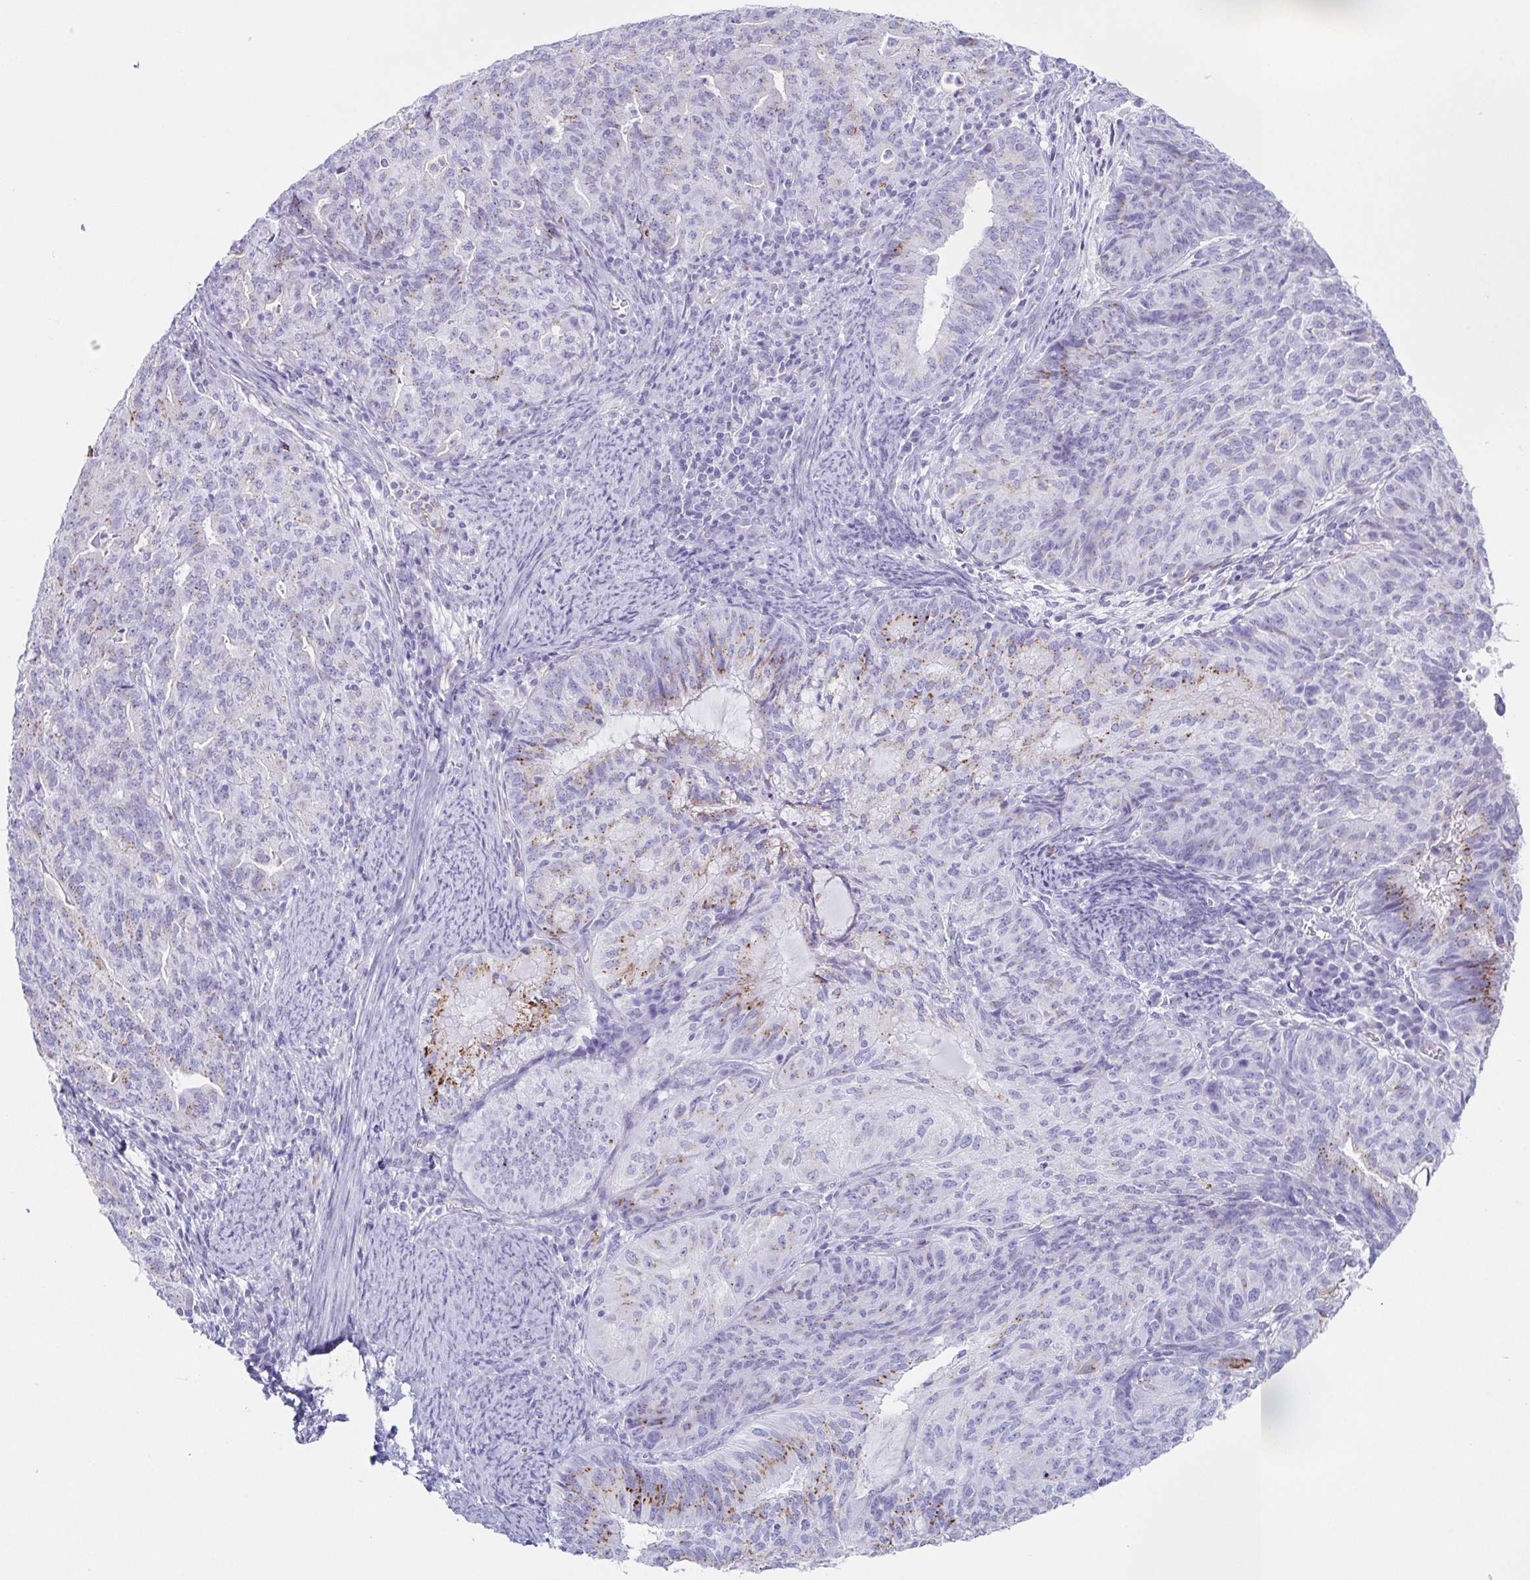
{"staining": {"intensity": "moderate", "quantity": "<25%", "location": "cytoplasmic/membranous"}, "tissue": "endometrial cancer", "cell_type": "Tumor cells", "image_type": "cancer", "snomed": [{"axis": "morphology", "description": "Adenocarcinoma, NOS"}, {"axis": "topography", "description": "Endometrium"}], "caption": "There is low levels of moderate cytoplasmic/membranous staining in tumor cells of endometrial adenocarcinoma, as demonstrated by immunohistochemical staining (brown color).", "gene": "LDLRAD1", "patient": {"sex": "female", "age": 82}}